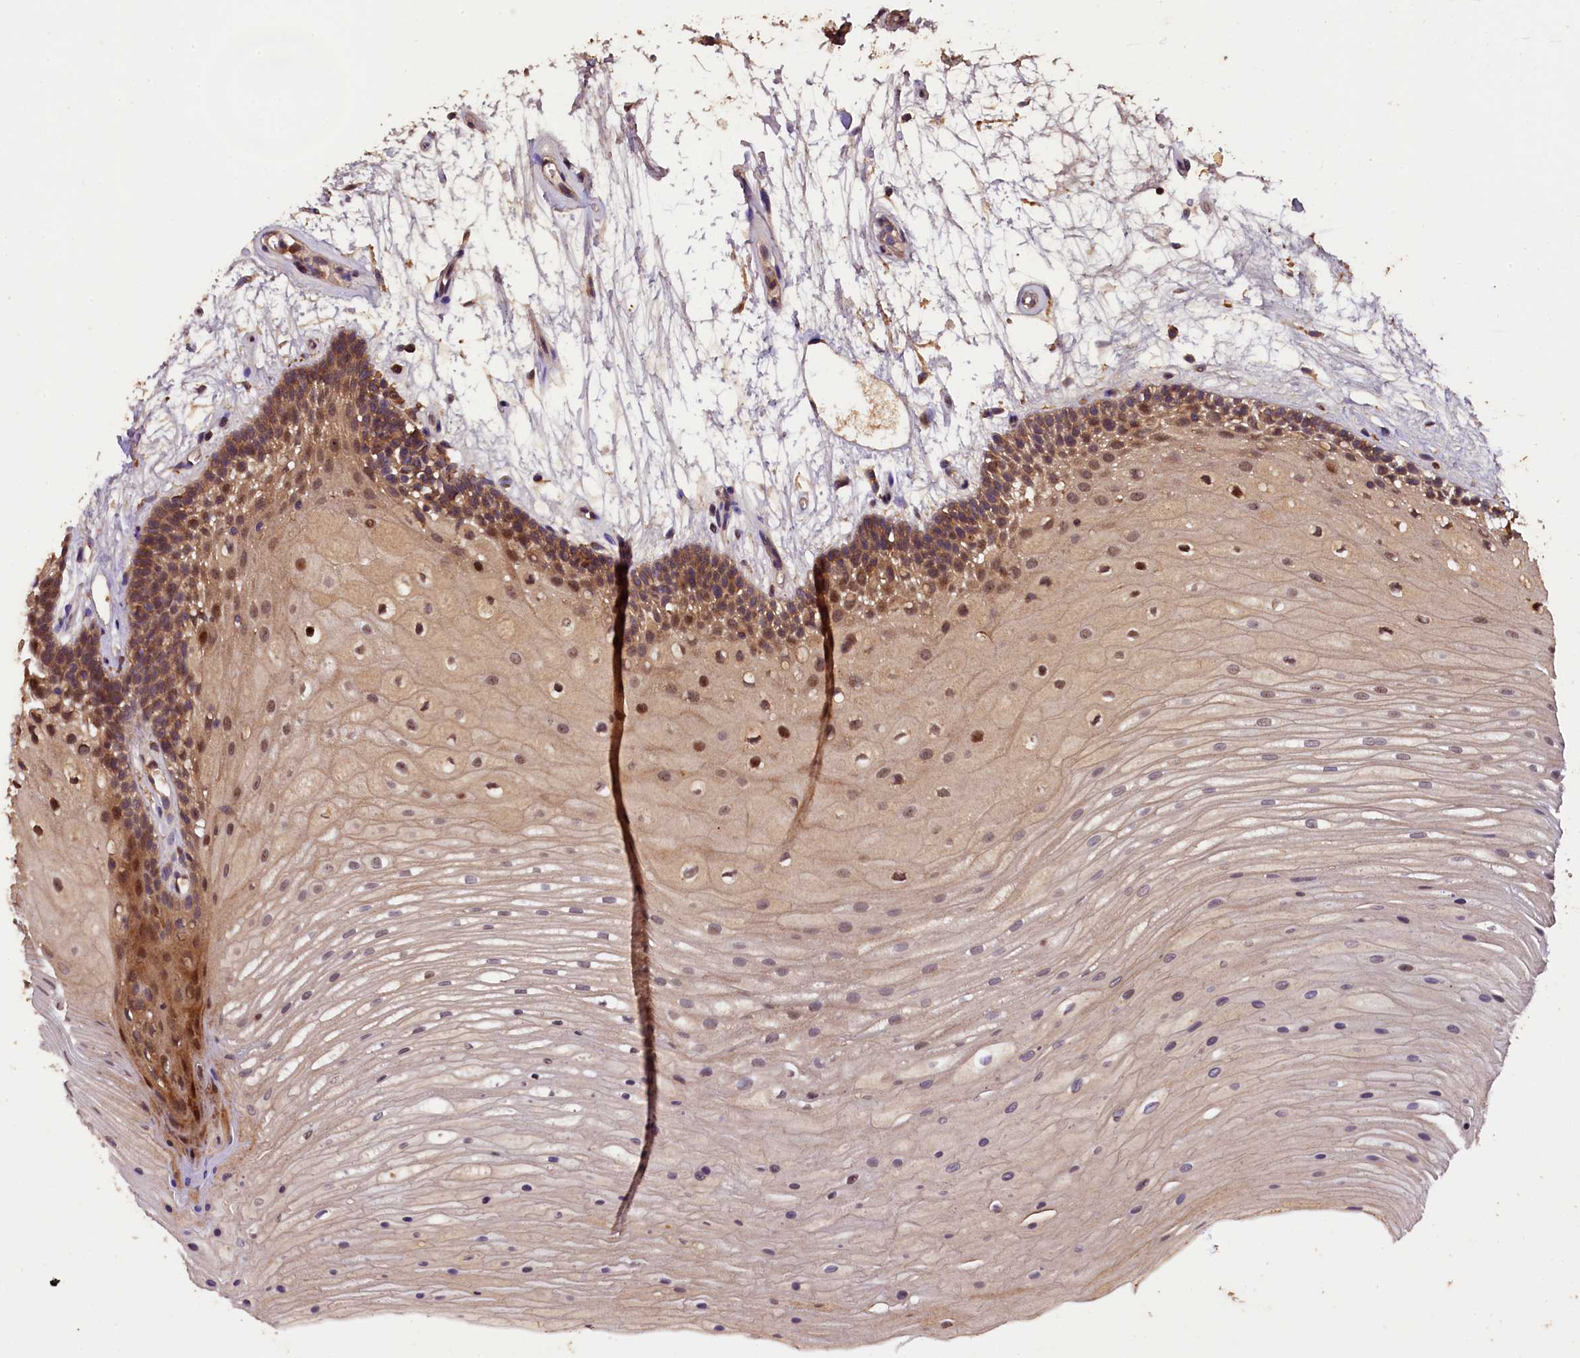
{"staining": {"intensity": "moderate", "quantity": "25%-75%", "location": "cytoplasmic/membranous,nuclear"}, "tissue": "oral mucosa", "cell_type": "Squamous epithelial cells", "image_type": "normal", "snomed": [{"axis": "morphology", "description": "Normal tissue, NOS"}, {"axis": "topography", "description": "Oral tissue"}], "caption": "Immunohistochemical staining of unremarkable human oral mucosa reveals moderate cytoplasmic/membranous,nuclear protein staining in approximately 25%-75% of squamous epithelial cells.", "gene": "PLXNB1", "patient": {"sex": "female", "age": 80}}